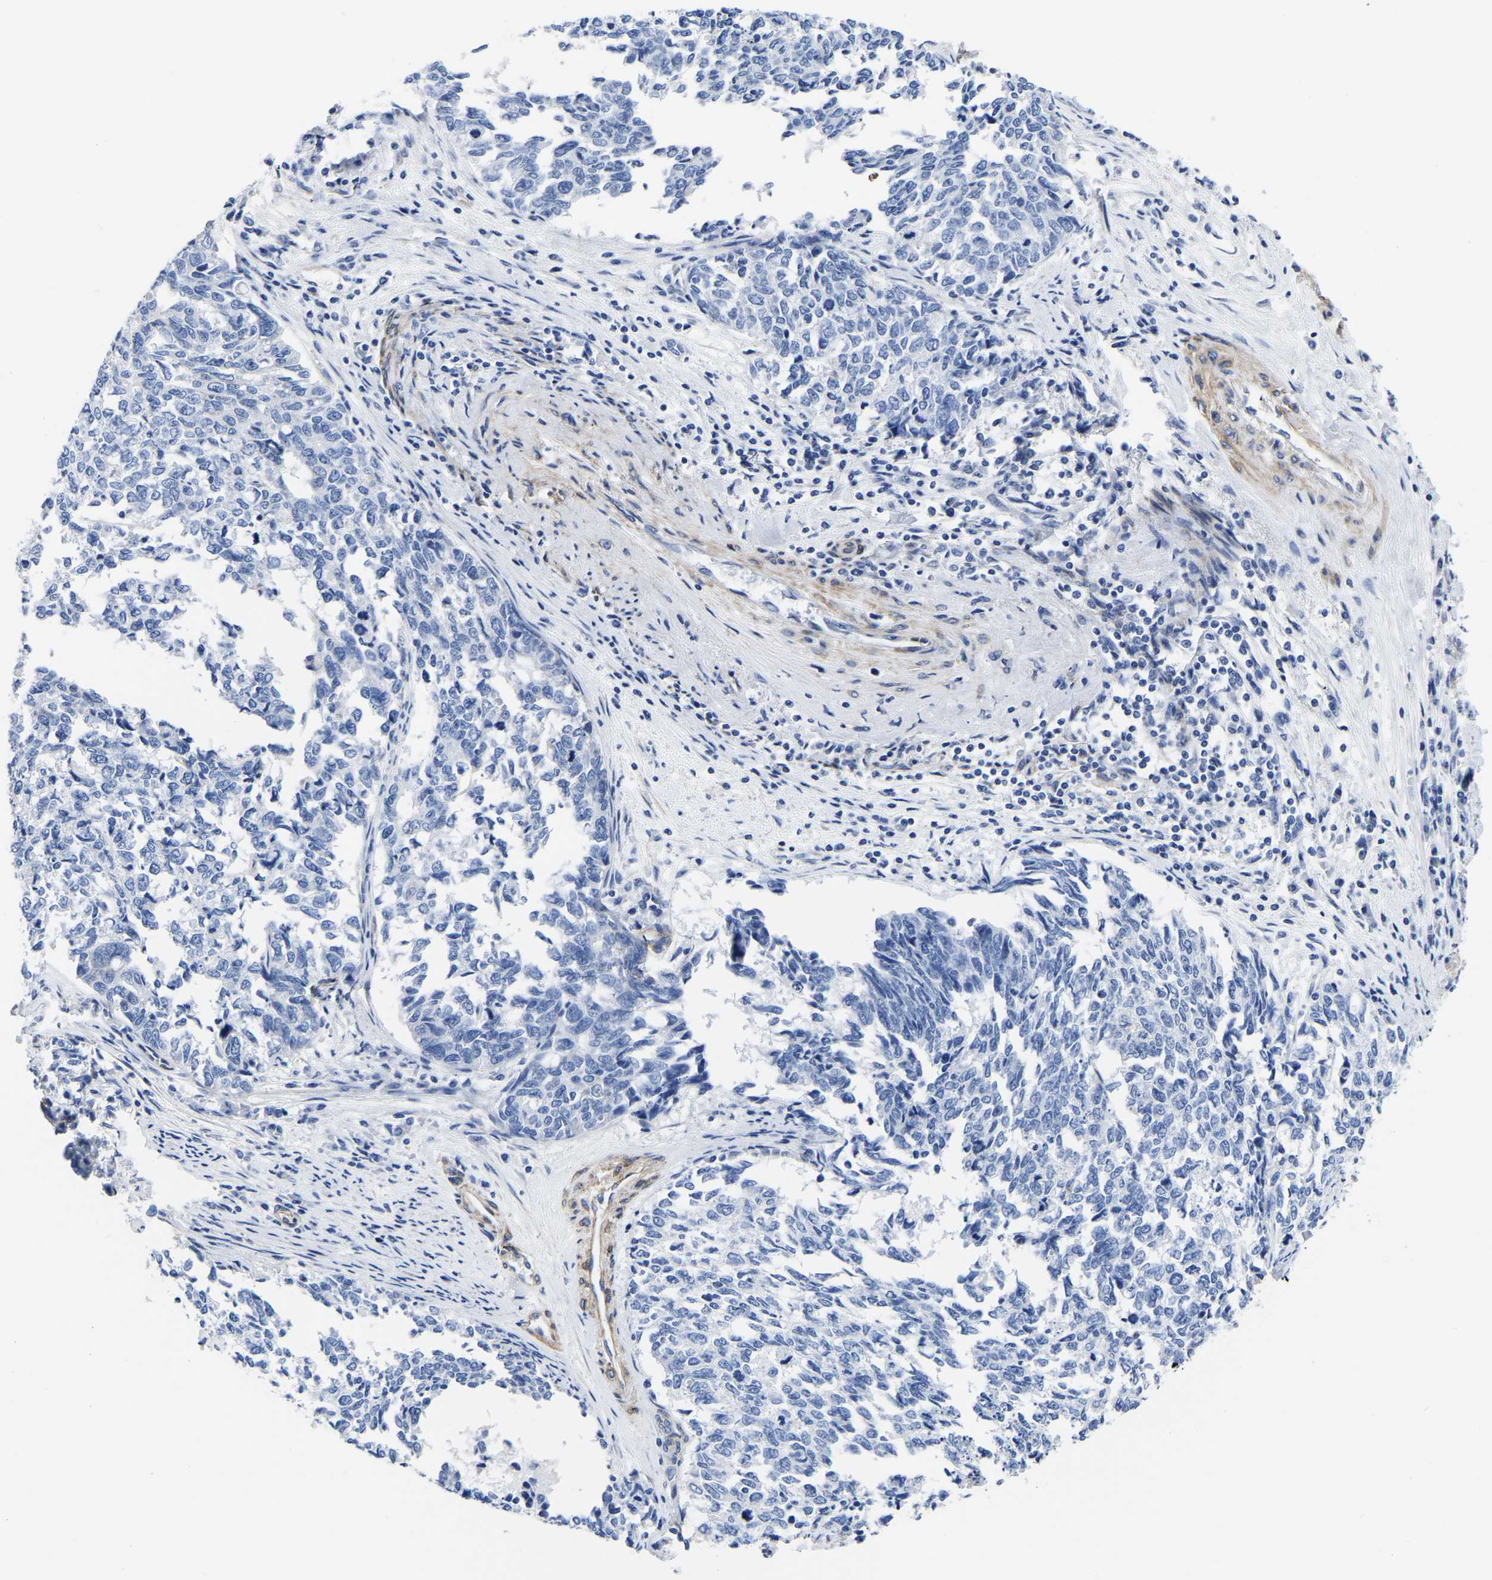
{"staining": {"intensity": "negative", "quantity": "none", "location": "none"}, "tissue": "cervical cancer", "cell_type": "Tumor cells", "image_type": "cancer", "snomed": [{"axis": "morphology", "description": "Squamous cell carcinoma, NOS"}, {"axis": "topography", "description": "Cervix"}], "caption": "Protein analysis of squamous cell carcinoma (cervical) reveals no significant positivity in tumor cells.", "gene": "SLC45A3", "patient": {"sex": "female", "age": 63}}